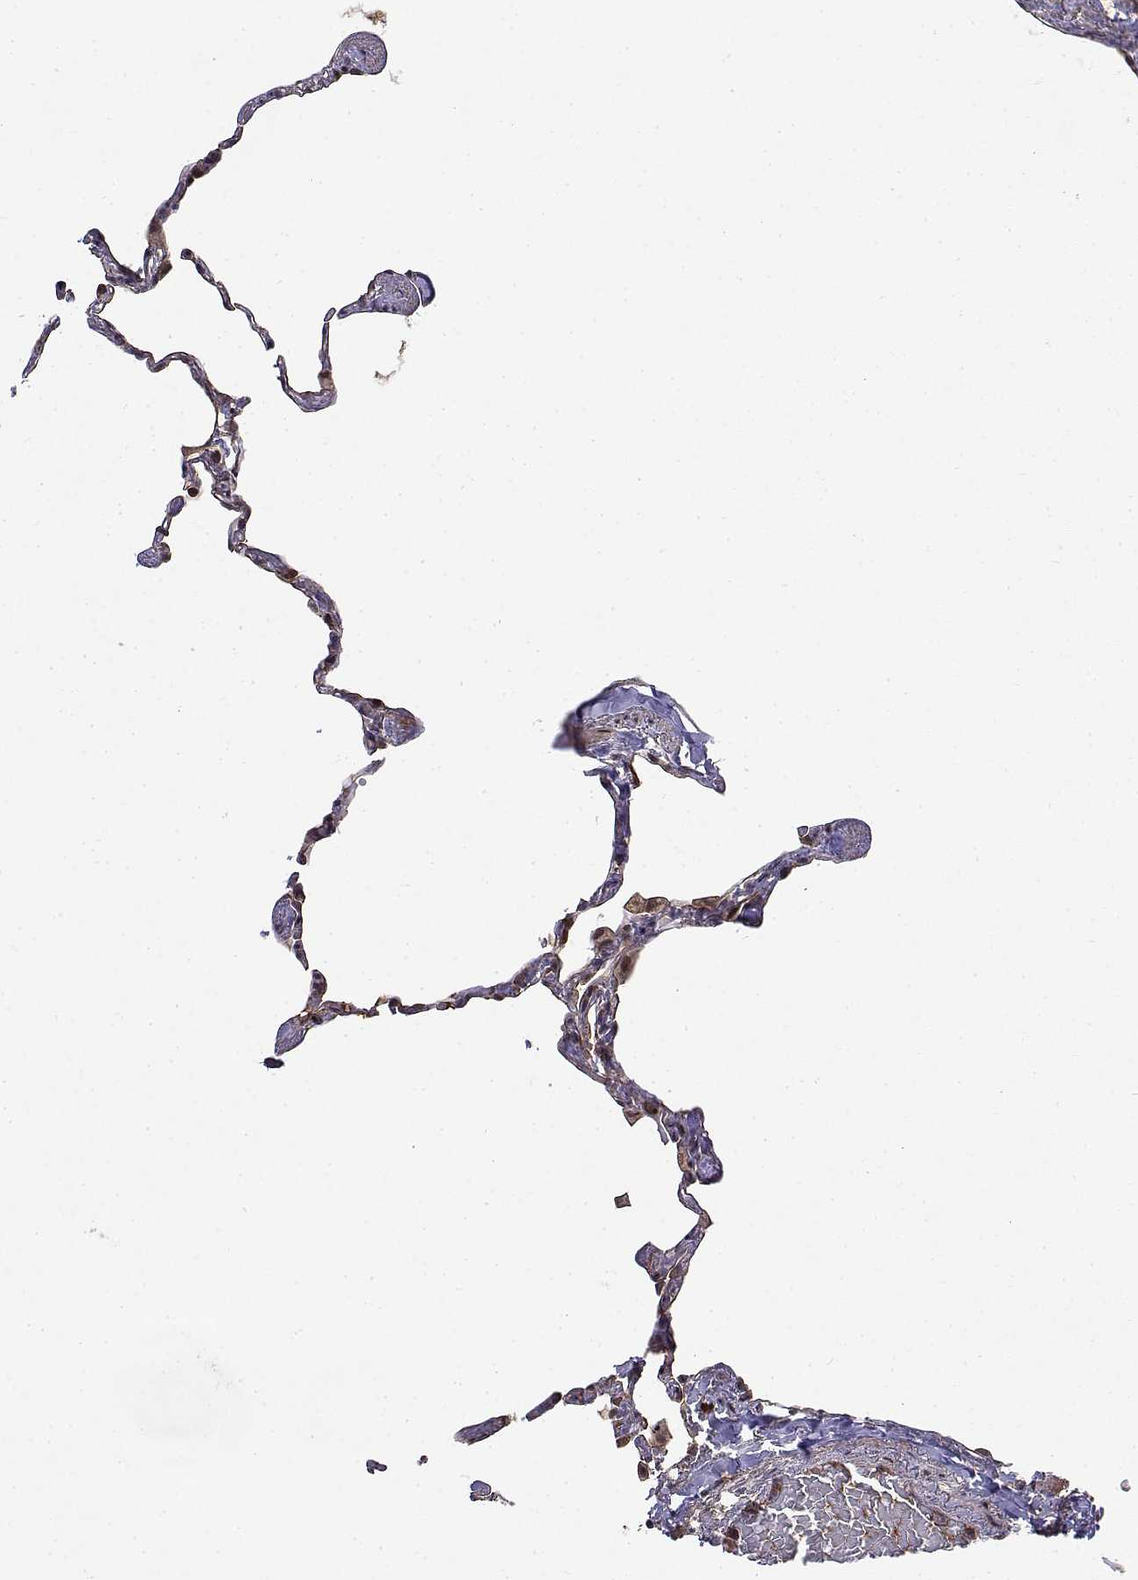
{"staining": {"intensity": "moderate", "quantity": "25%-75%", "location": "nuclear"}, "tissue": "lung", "cell_type": "Alveolar cells", "image_type": "normal", "snomed": [{"axis": "morphology", "description": "Normal tissue, NOS"}, {"axis": "topography", "description": "Lung"}], "caption": "Lung was stained to show a protein in brown. There is medium levels of moderate nuclear staining in about 25%-75% of alveolar cells. Nuclei are stained in blue.", "gene": "ITGA7", "patient": {"sex": "male", "age": 65}}